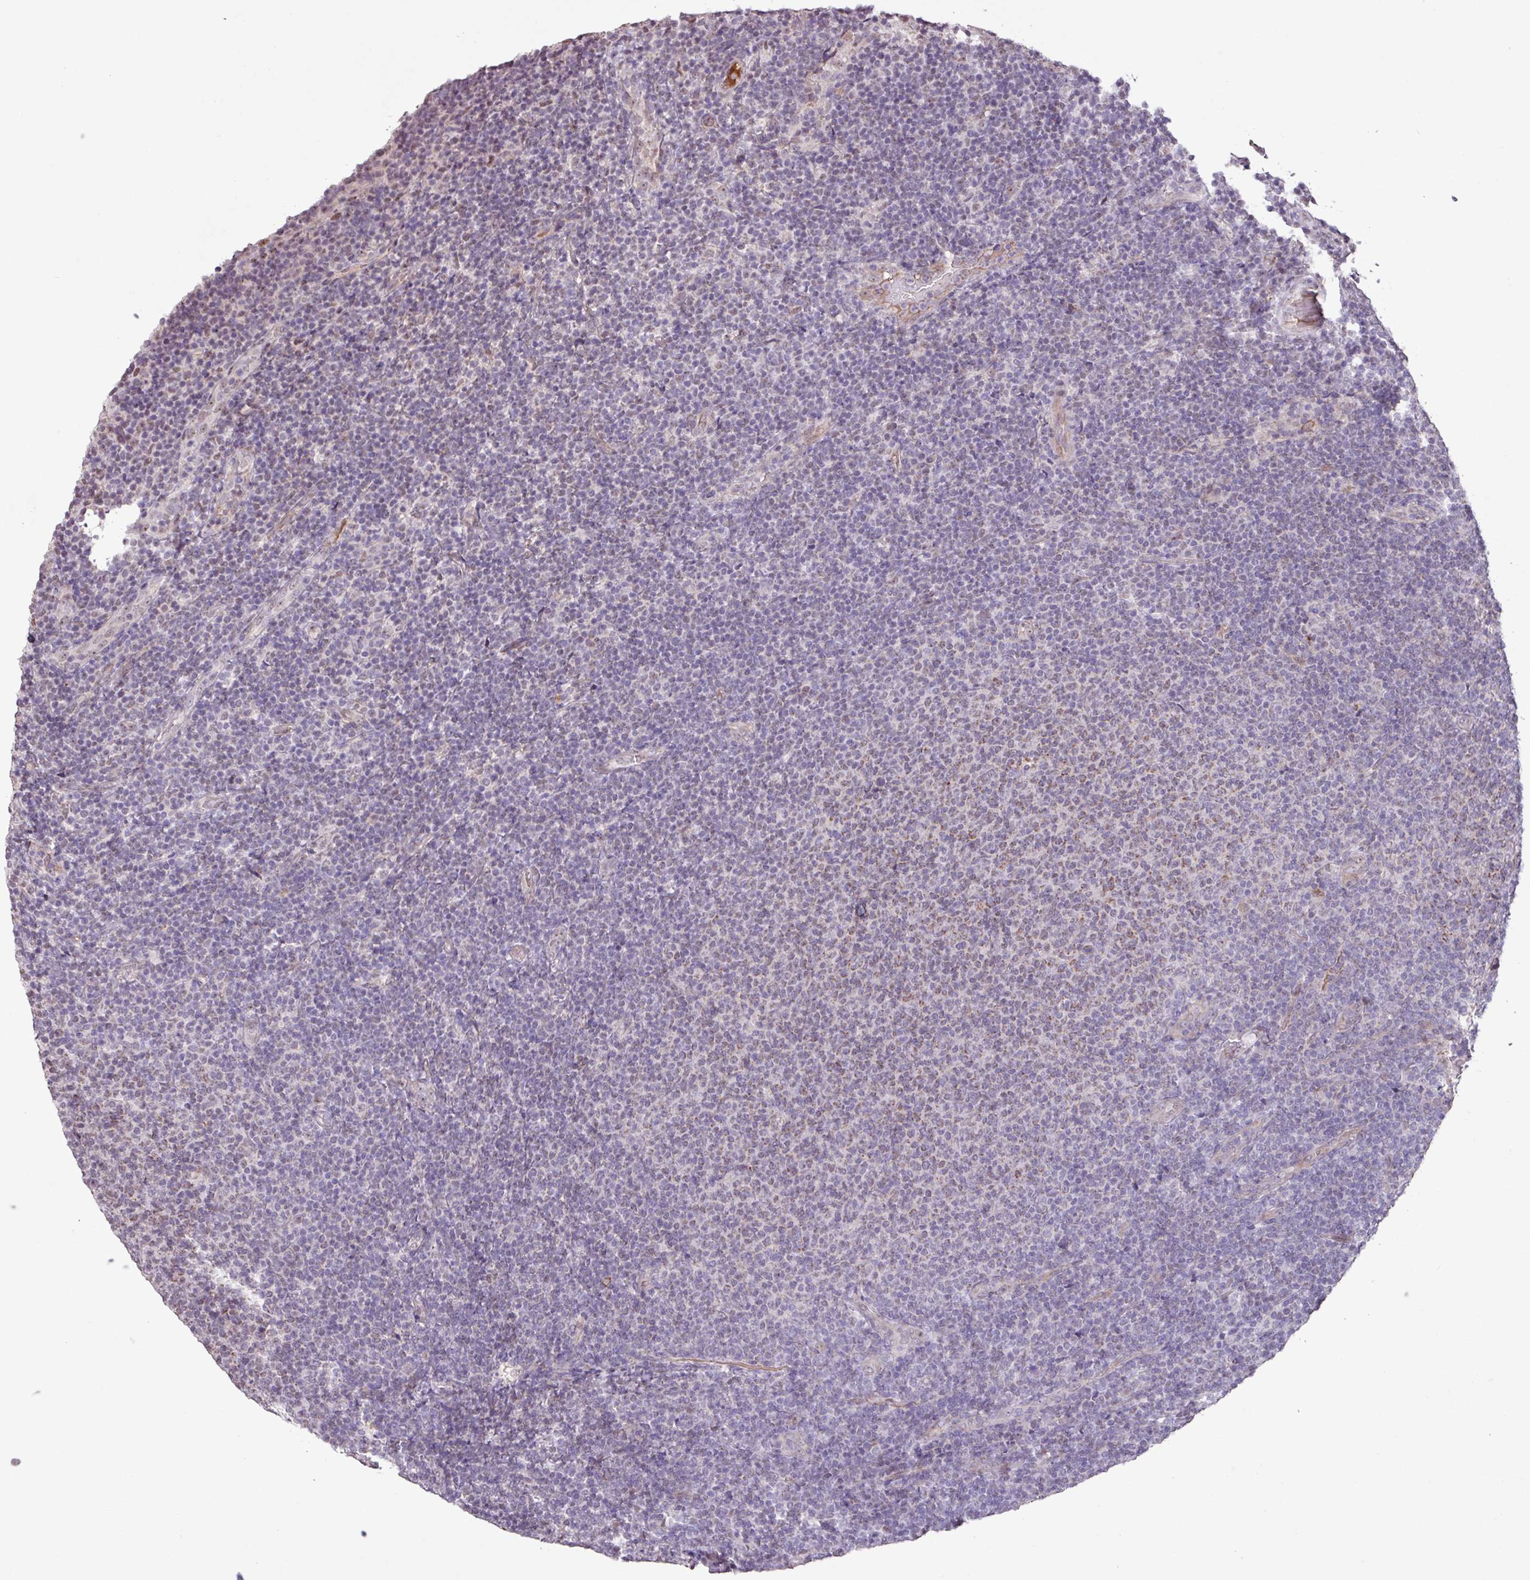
{"staining": {"intensity": "weak", "quantity": "<25%", "location": "cytoplasmic/membranous"}, "tissue": "lymphoma", "cell_type": "Tumor cells", "image_type": "cancer", "snomed": [{"axis": "morphology", "description": "Malignant lymphoma, non-Hodgkin's type, Low grade"}, {"axis": "topography", "description": "Lymph node"}], "caption": "This is an immunohistochemistry (IHC) micrograph of lymphoma. There is no staining in tumor cells.", "gene": "L3MBTL3", "patient": {"sex": "male", "age": 66}}